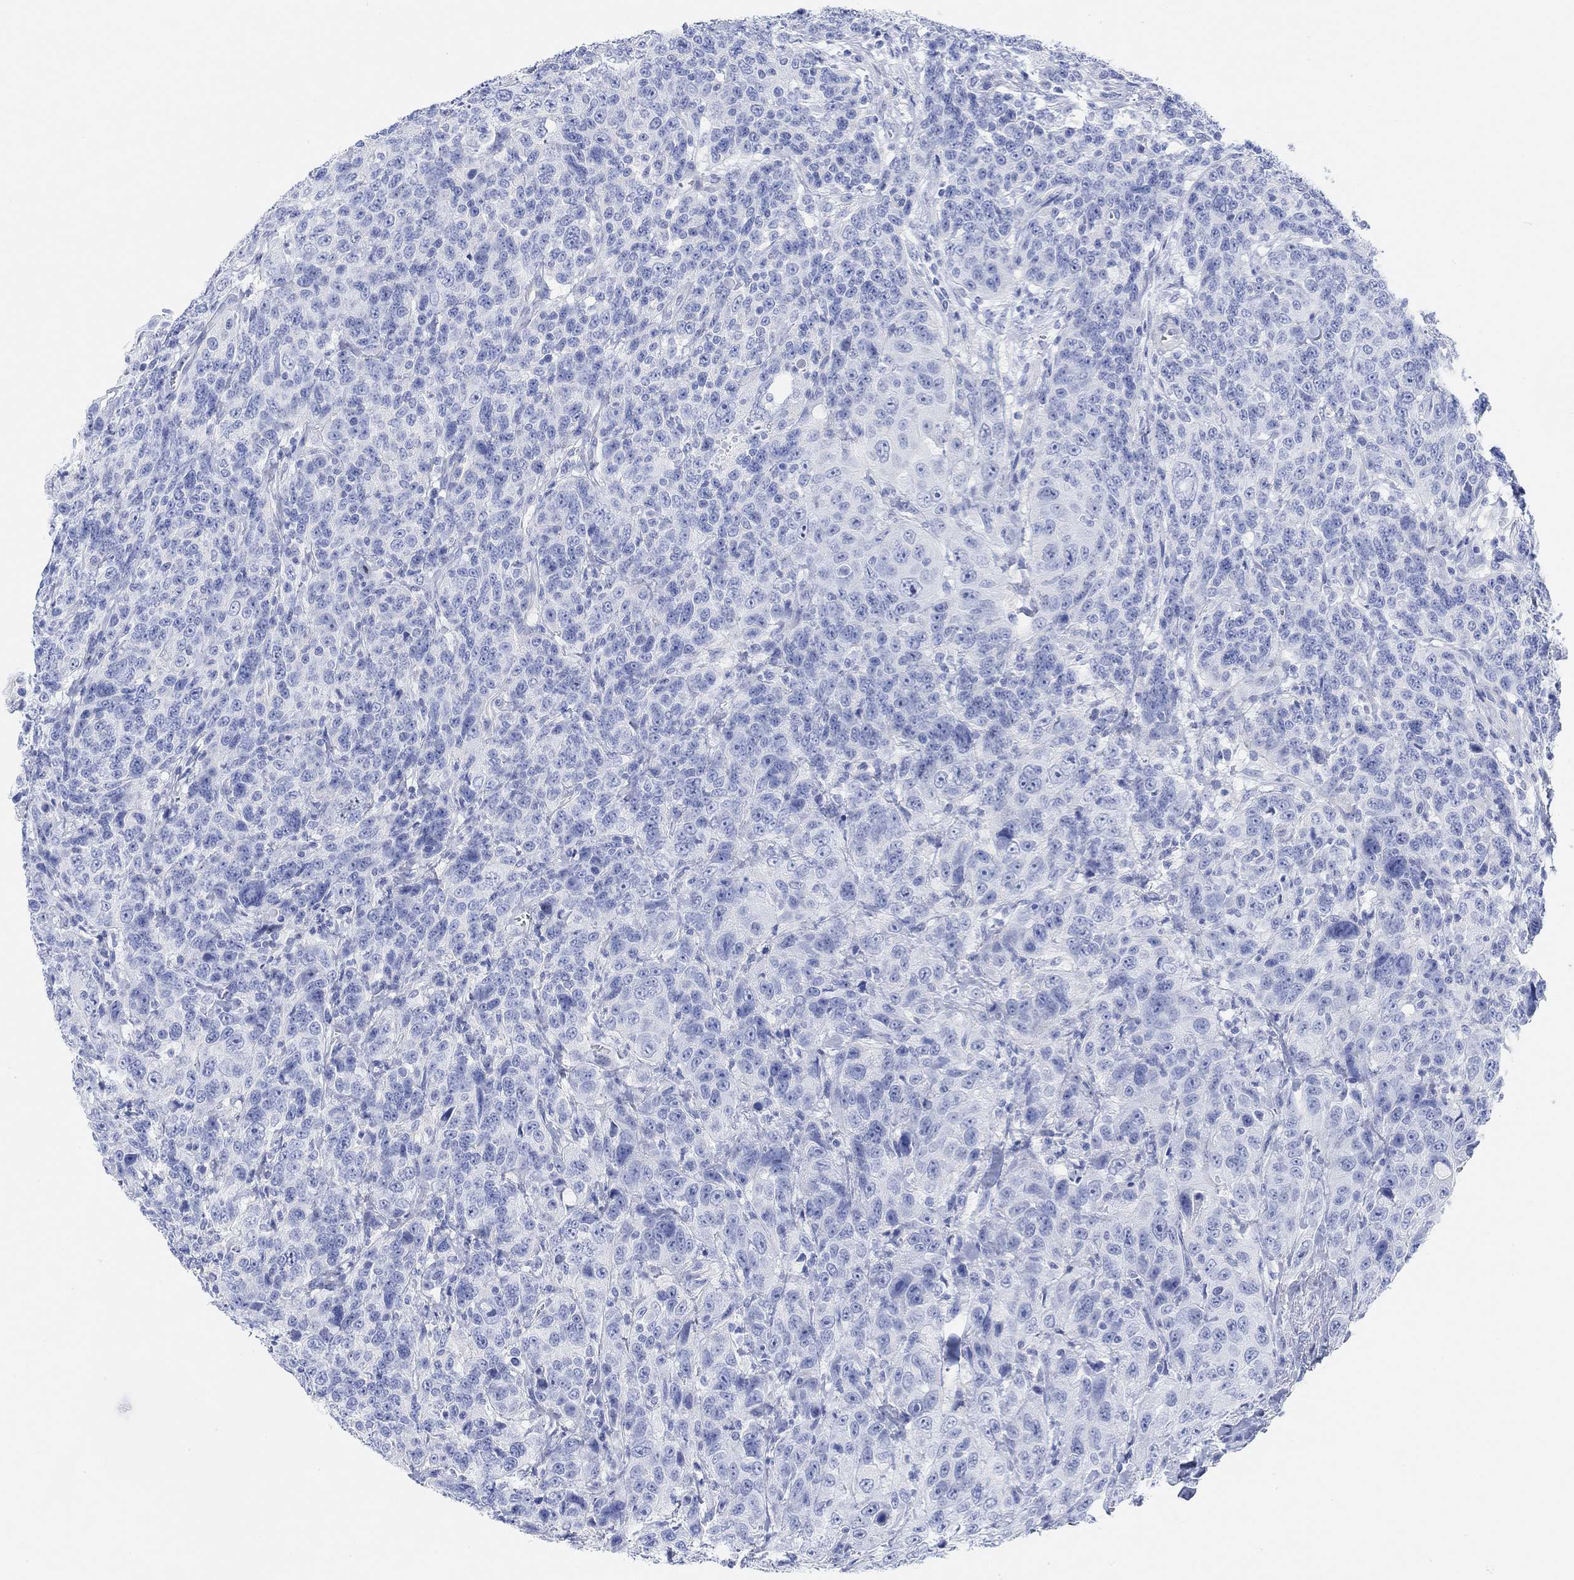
{"staining": {"intensity": "negative", "quantity": "none", "location": "none"}, "tissue": "urothelial cancer", "cell_type": "Tumor cells", "image_type": "cancer", "snomed": [{"axis": "morphology", "description": "Urothelial carcinoma, NOS"}, {"axis": "morphology", "description": "Urothelial carcinoma, High grade"}, {"axis": "topography", "description": "Urinary bladder"}], "caption": "A high-resolution micrograph shows immunohistochemistry (IHC) staining of transitional cell carcinoma, which displays no significant staining in tumor cells.", "gene": "ANKRD33", "patient": {"sex": "female", "age": 73}}